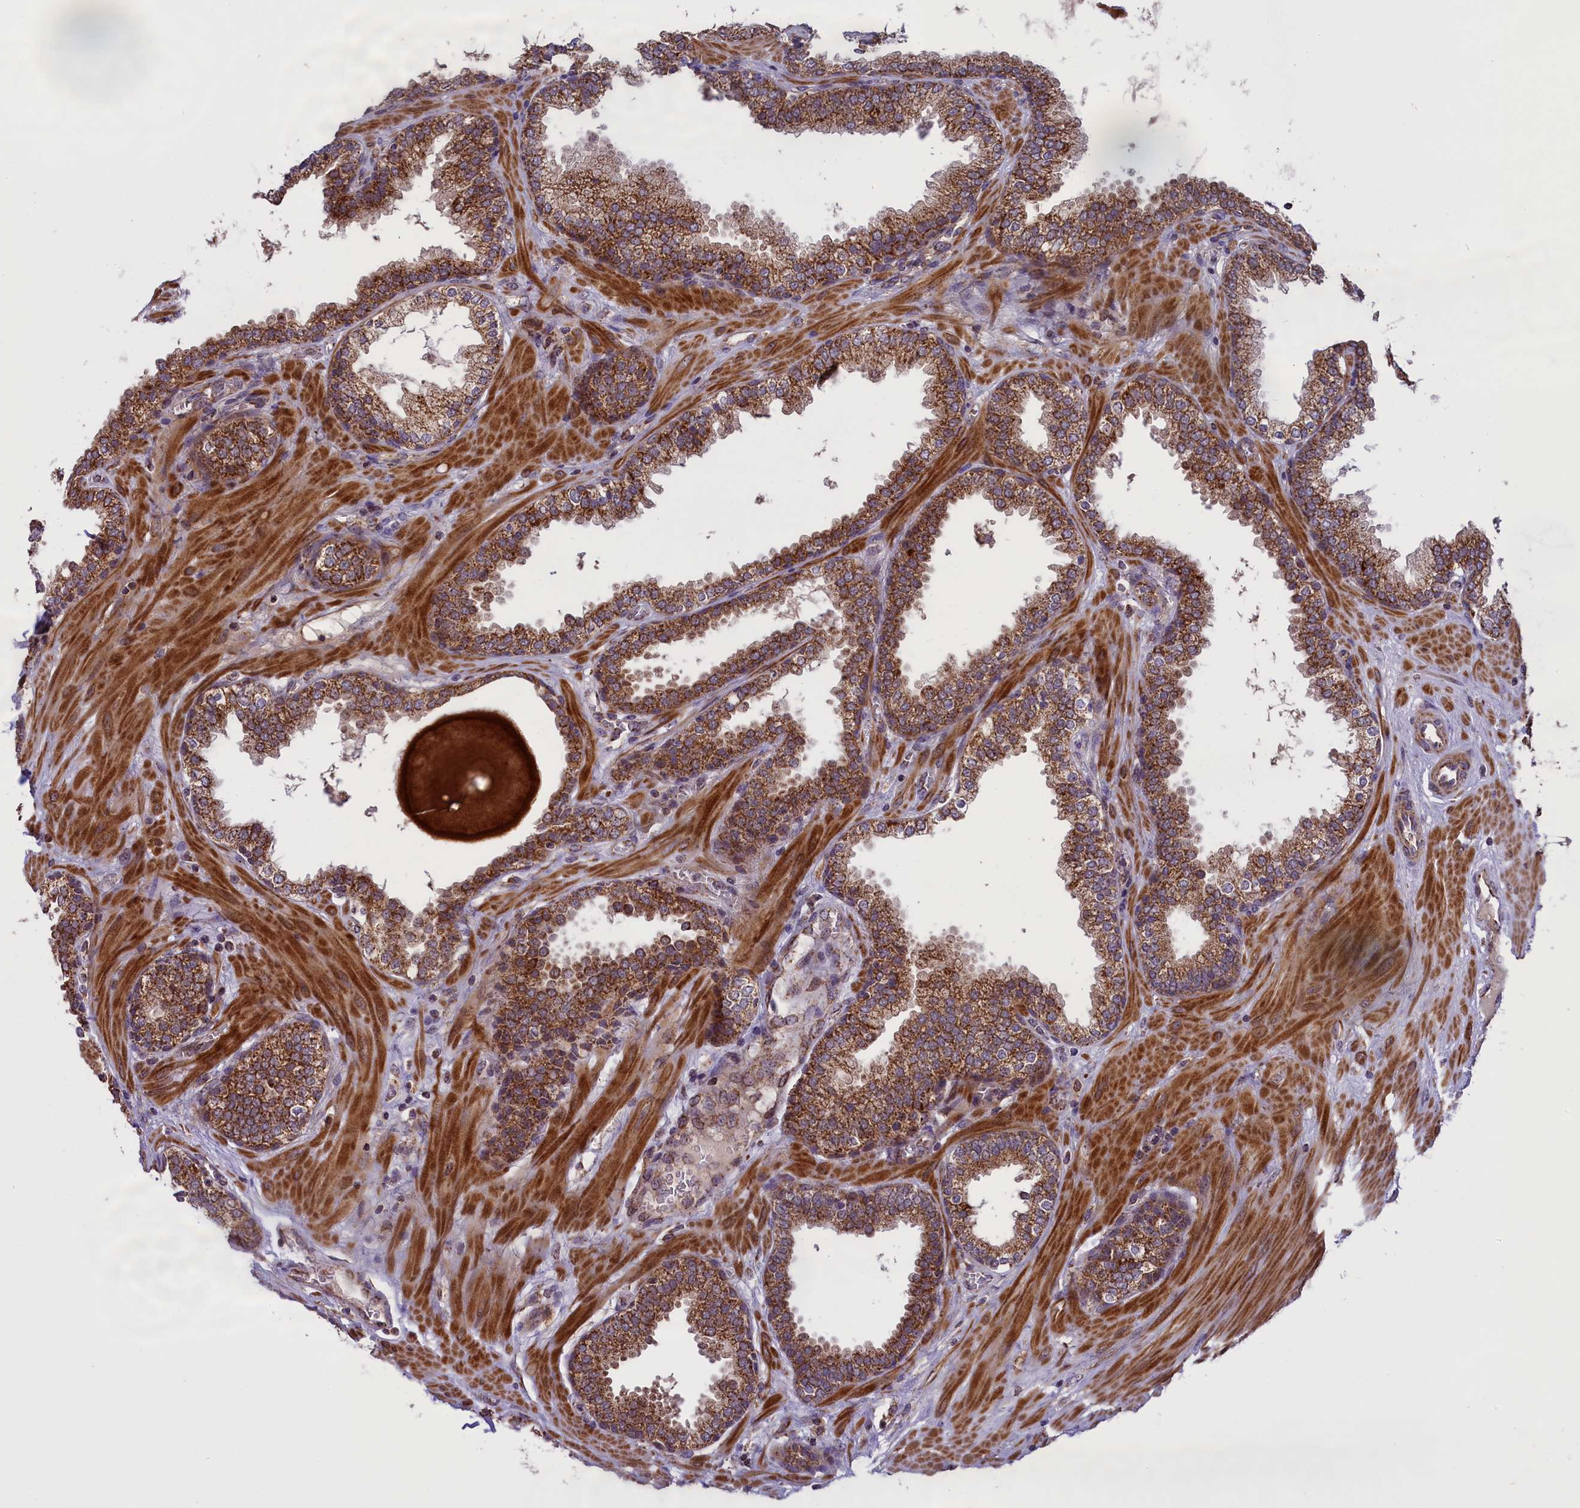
{"staining": {"intensity": "moderate", "quantity": ">75%", "location": "cytoplasmic/membranous"}, "tissue": "prostate", "cell_type": "Glandular cells", "image_type": "normal", "snomed": [{"axis": "morphology", "description": "Normal tissue, NOS"}, {"axis": "topography", "description": "Prostate"}], "caption": "Moderate cytoplasmic/membranous staining for a protein is appreciated in about >75% of glandular cells of normal prostate using immunohistochemistry (IHC).", "gene": "GLRX5", "patient": {"sex": "male", "age": 51}}